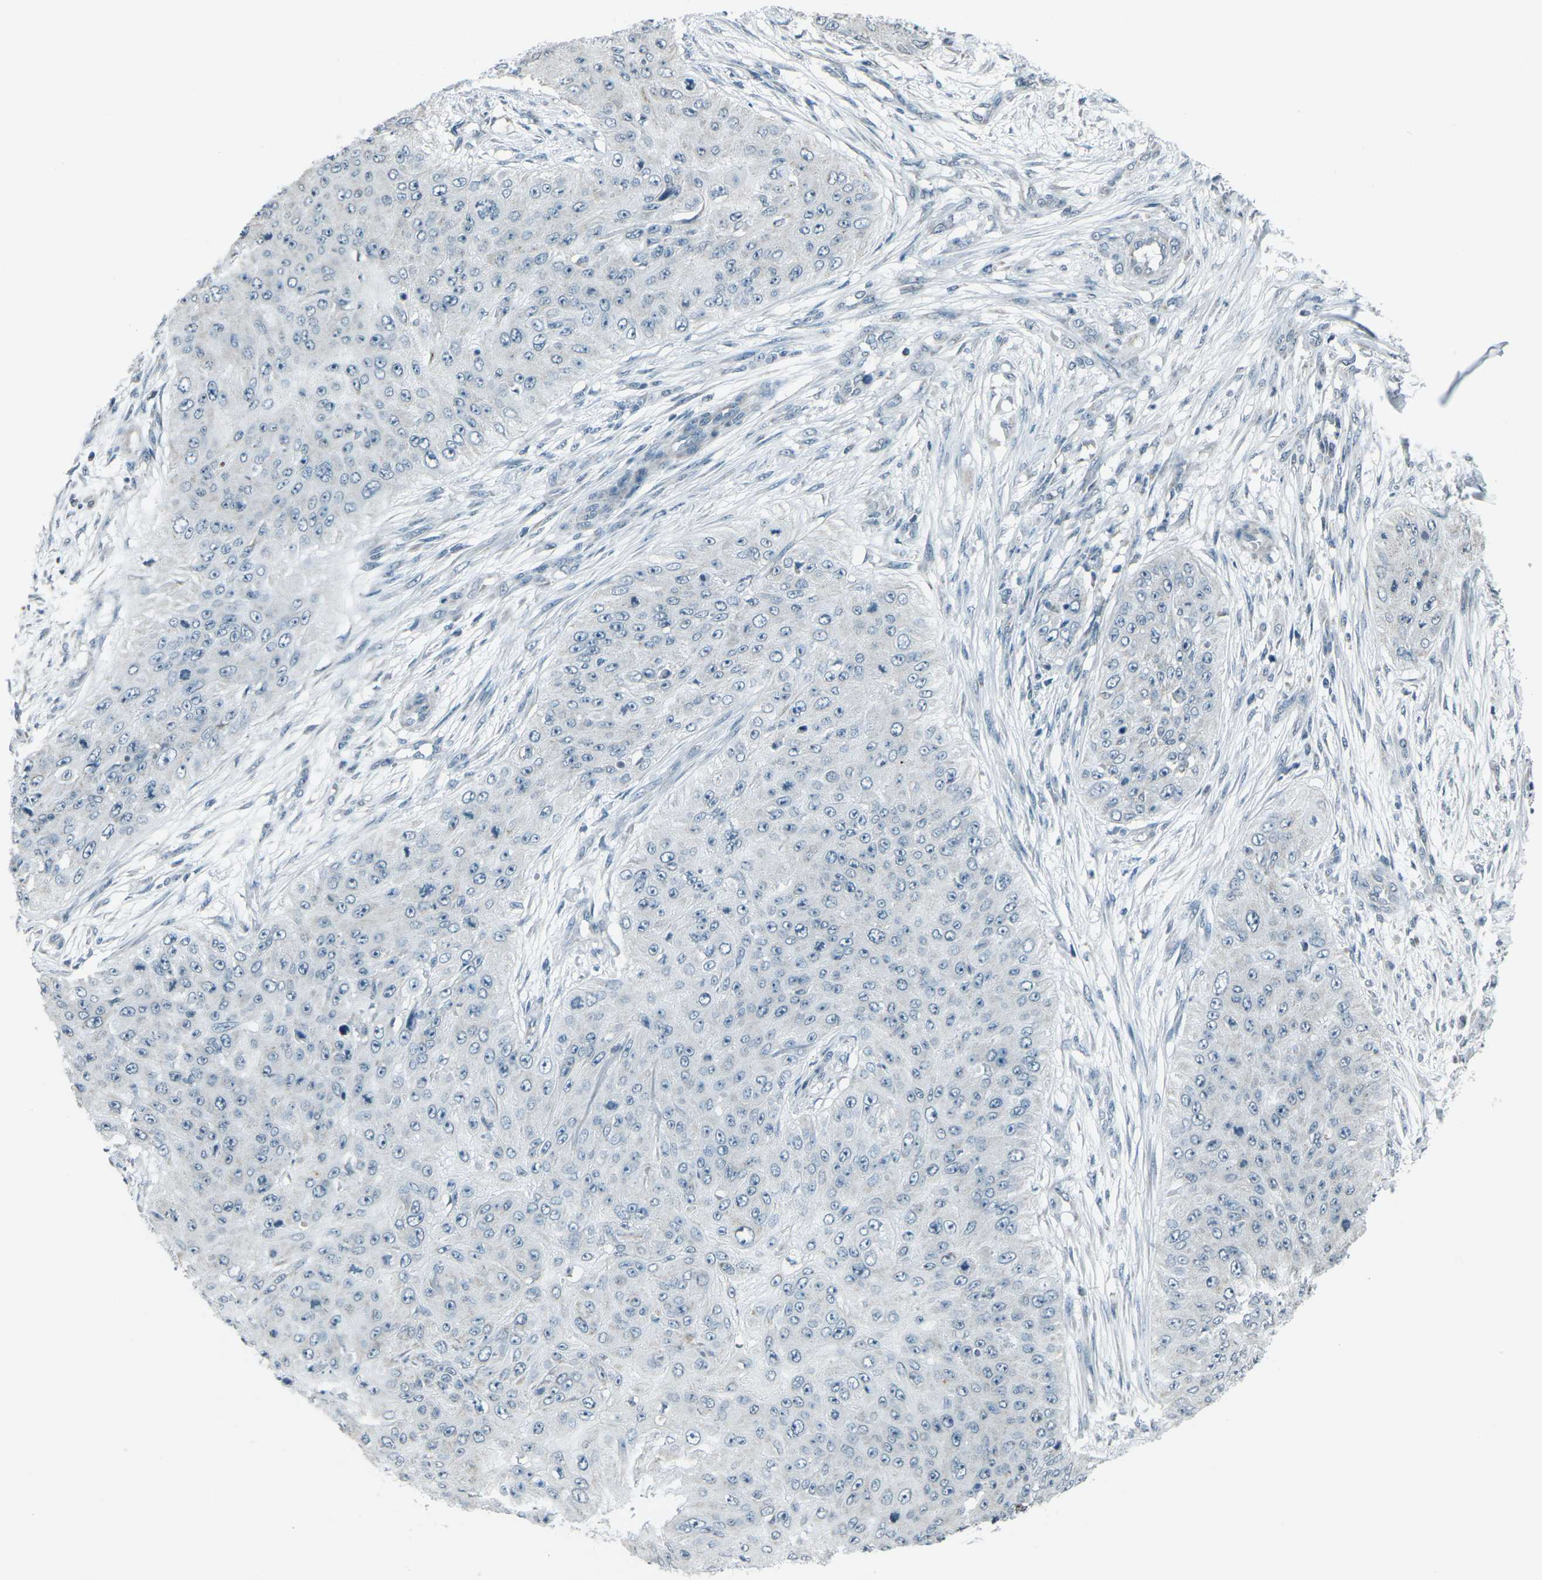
{"staining": {"intensity": "negative", "quantity": "none", "location": "none"}, "tissue": "skin cancer", "cell_type": "Tumor cells", "image_type": "cancer", "snomed": [{"axis": "morphology", "description": "Squamous cell carcinoma, NOS"}, {"axis": "topography", "description": "Skin"}], "caption": "The immunohistochemistry (IHC) histopathology image has no significant staining in tumor cells of skin cancer (squamous cell carcinoma) tissue. (Brightfield microscopy of DAB (3,3'-diaminobenzidine) immunohistochemistry at high magnification).", "gene": "H2BC1", "patient": {"sex": "female", "age": 80}}